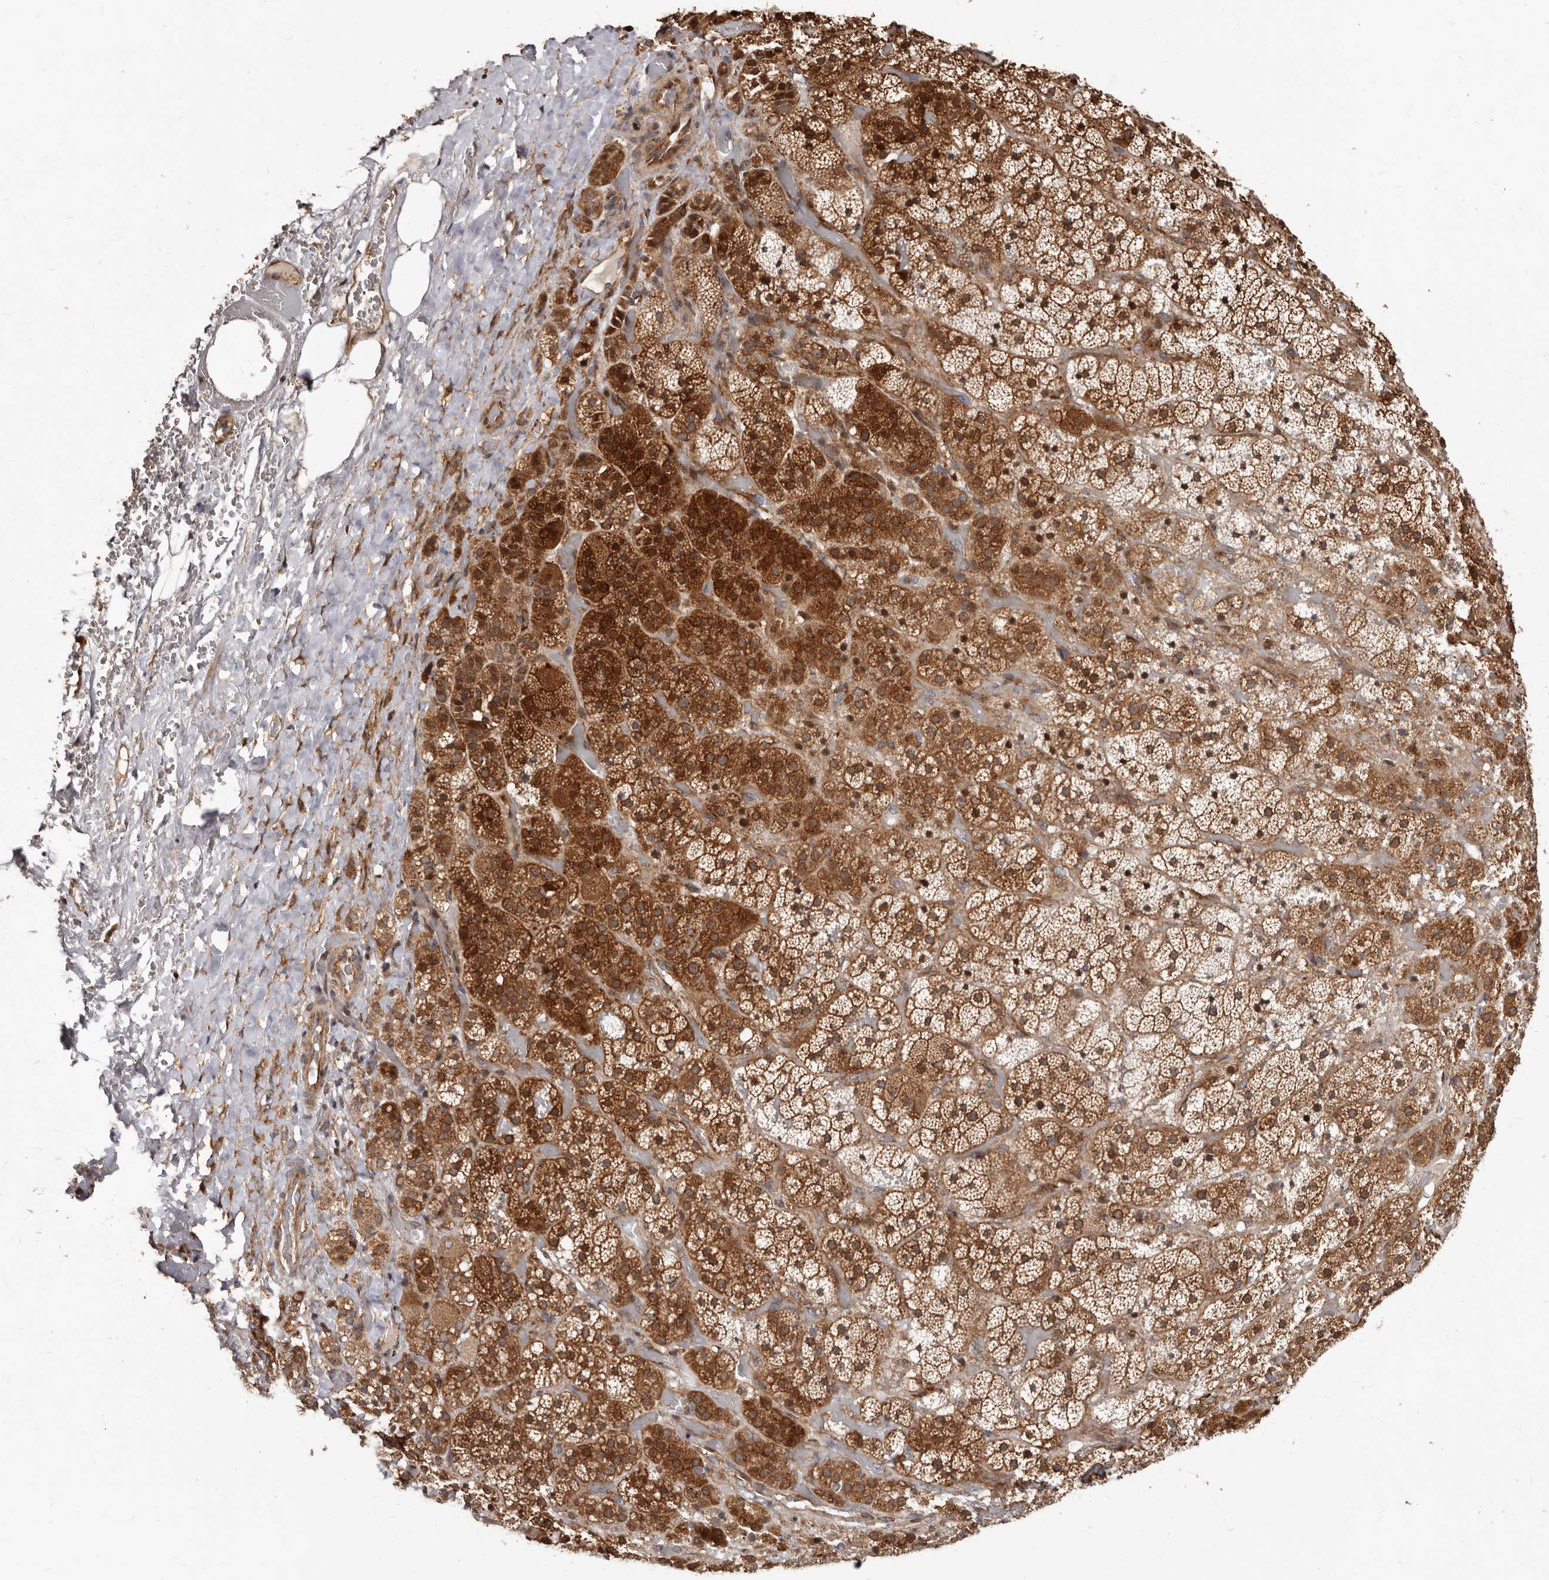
{"staining": {"intensity": "strong", "quantity": ">75%", "location": "cytoplasmic/membranous,nuclear"}, "tissue": "adrenal gland", "cell_type": "Glandular cells", "image_type": "normal", "snomed": [{"axis": "morphology", "description": "Normal tissue, NOS"}, {"axis": "topography", "description": "Adrenal gland"}], "caption": "Protein expression analysis of benign adrenal gland exhibits strong cytoplasmic/membranous,nuclear positivity in about >75% of glandular cells. Using DAB (brown) and hematoxylin (blue) stains, captured at high magnification using brightfield microscopy.", "gene": "WEE2", "patient": {"sex": "male", "age": 57}}